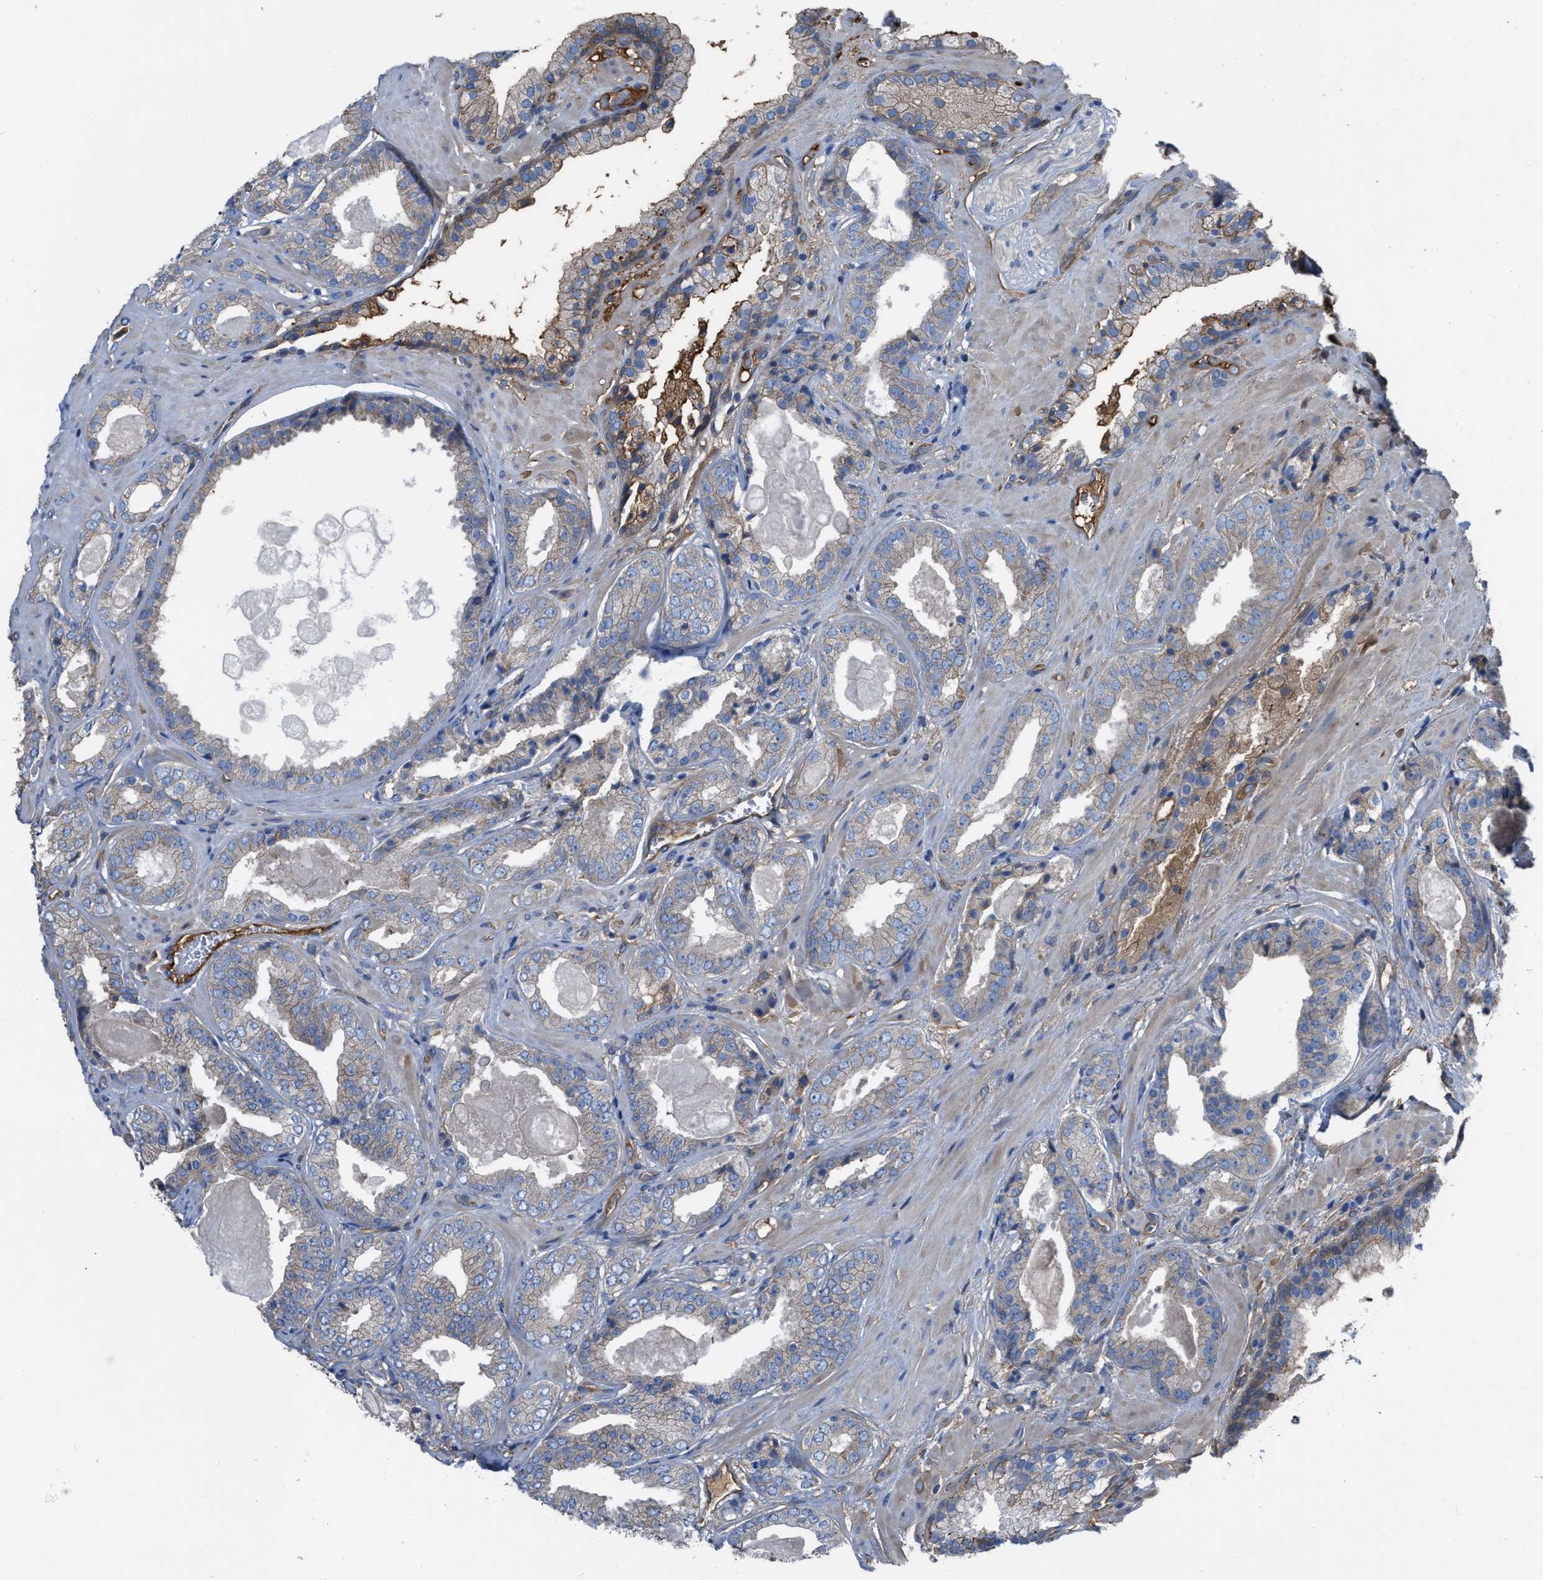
{"staining": {"intensity": "weak", "quantity": "<25%", "location": "cytoplasmic/membranous"}, "tissue": "prostate cancer", "cell_type": "Tumor cells", "image_type": "cancer", "snomed": [{"axis": "morphology", "description": "Adenocarcinoma, Low grade"}, {"axis": "topography", "description": "Prostate"}], "caption": "The histopathology image shows no significant staining in tumor cells of low-grade adenocarcinoma (prostate).", "gene": "TRIOBP", "patient": {"sex": "male", "age": 71}}